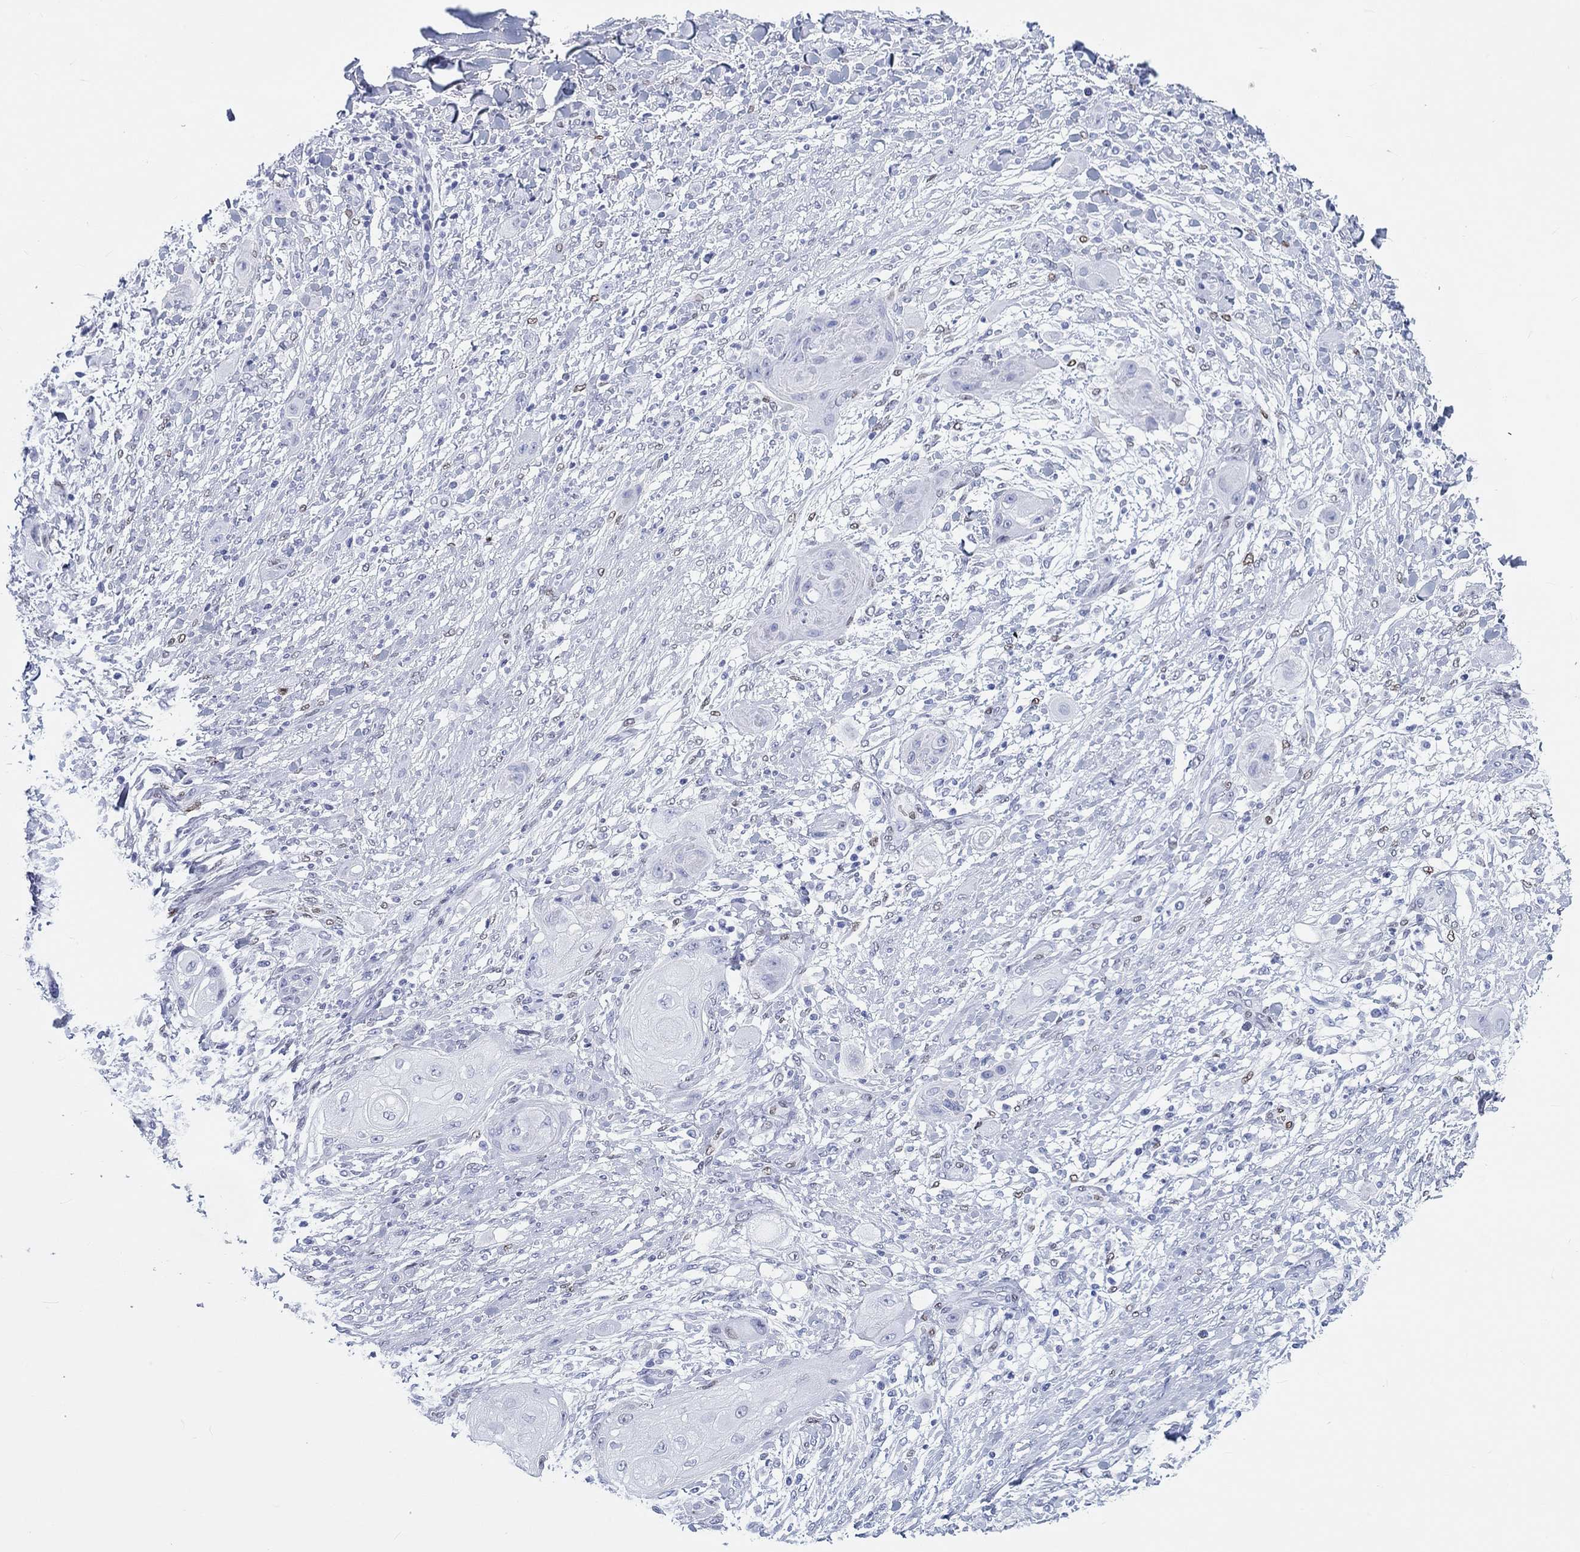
{"staining": {"intensity": "negative", "quantity": "none", "location": "none"}, "tissue": "skin cancer", "cell_type": "Tumor cells", "image_type": "cancer", "snomed": [{"axis": "morphology", "description": "Squamous cell carcinoma, NOS"}, {"axis": "topography", "description": "Skin"}], "caption": "DAB (3,3'-diaminobenzidine) immunohistochemical staining of human squamous cell carcinoma (skin) reveals no significant positivity in tumor cells.", "gene": "H1-1", "patient": {"sex": "male", "age": 62}}